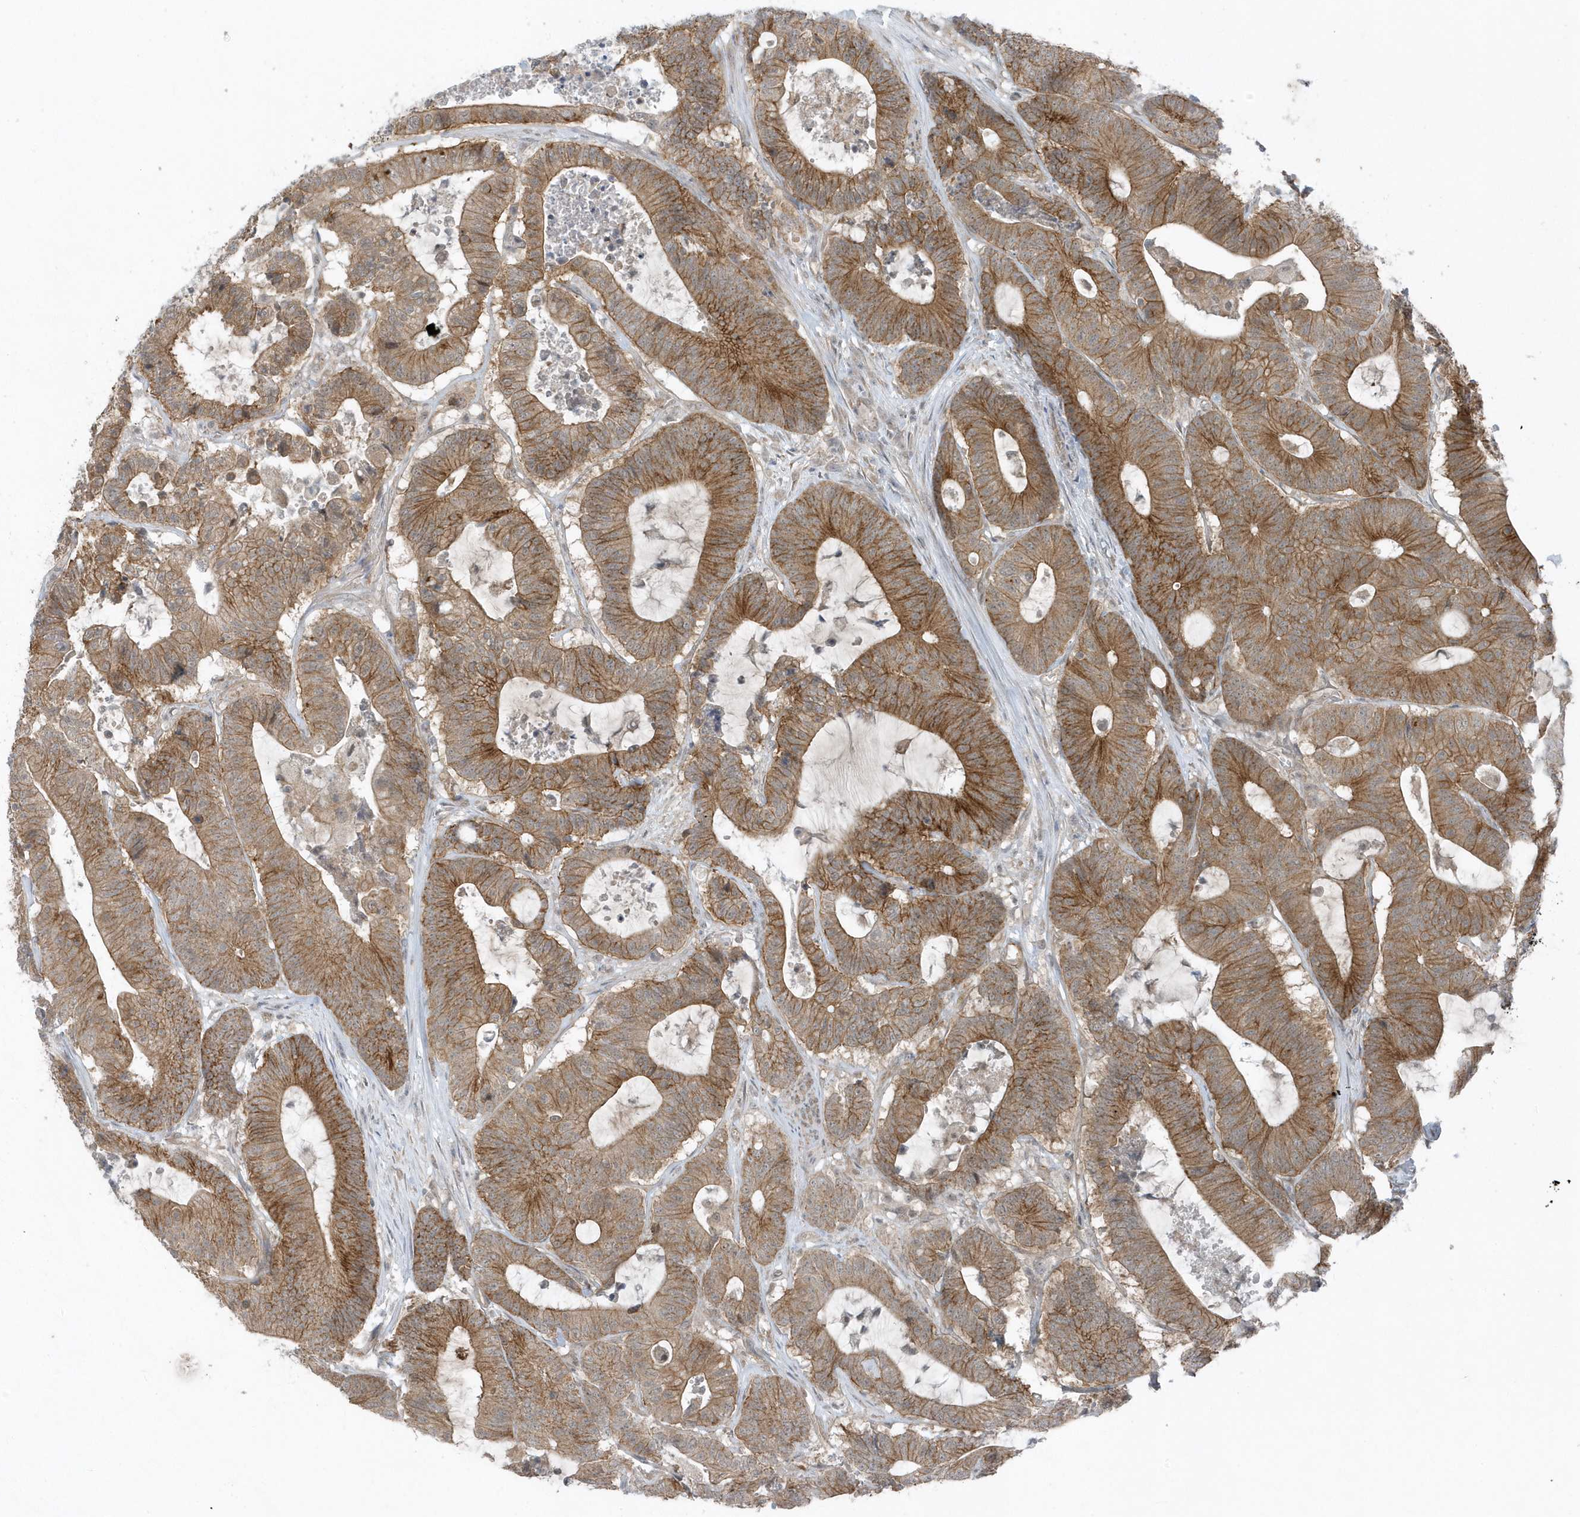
{"staining": {"intensity": "moderate", "quantity": ">75%", "location": "cytoplasmic/membranous"}, "tissue": "colorectal cancer", "cell_type": "Tumor cells", "image_type": "cancer", "snomed": [{"axis": "morphology", "description": "Adenocarcinoma, NOS"}, {"axis": "topography", "description": "Colon"}], "caption": "Human colorectal cancer (adenocarcinoma) stained with a brown dye demonstrates moderate cytoplasmic/membranous positive expression in about >75% of tumor cells.", "gene": "PARD3B", "patient": {"sex": "female", "age": 84}}